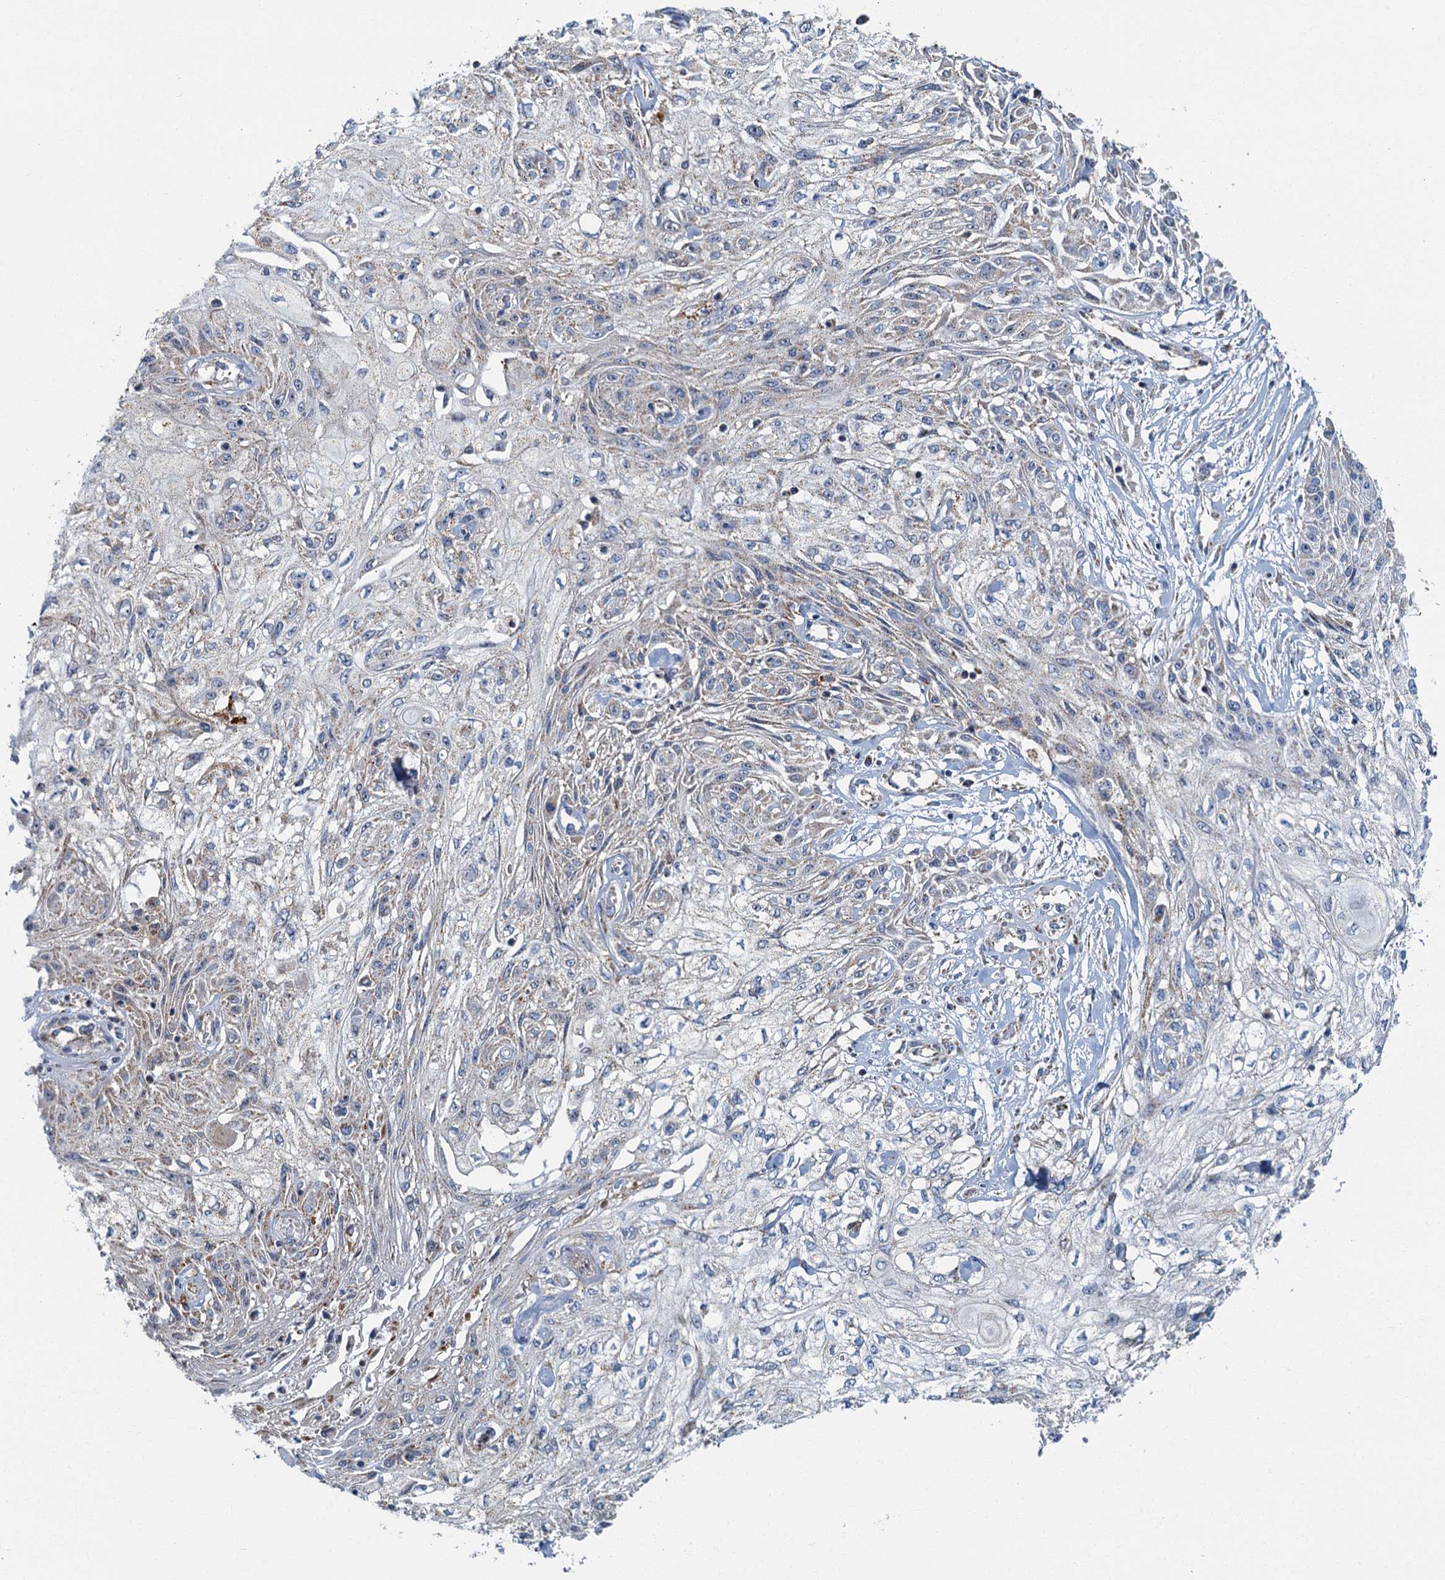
{"staining": {"intensity": "weak", "quantity": "25%-75%", "location": "cytoplasmic/membranous"}, "tissue": "skin cancer", "cell_type": "Tumor cells", "image_type": "cancer", "snomed": [{"axis": "morphology", "description": "Squamous cell carcinoma, NOS"}, {"axis": "morphology", "description": "Squamous cell carcinoma, metastatic, NOS"}, {"axis": "topography", "description": "Skin"}, {"axis": "topography", "description": "Lymph node"}], "caption": "A histopathology image showing weak cytoplasmic/membranous positivity in about 25%-75% of tumor cells in skin cancer (squamous cell carcinoma), as visualized by brown immunohistochemical staining.", "gene": "RAD9B", "patient": {"sex": "male", "age": 75}}